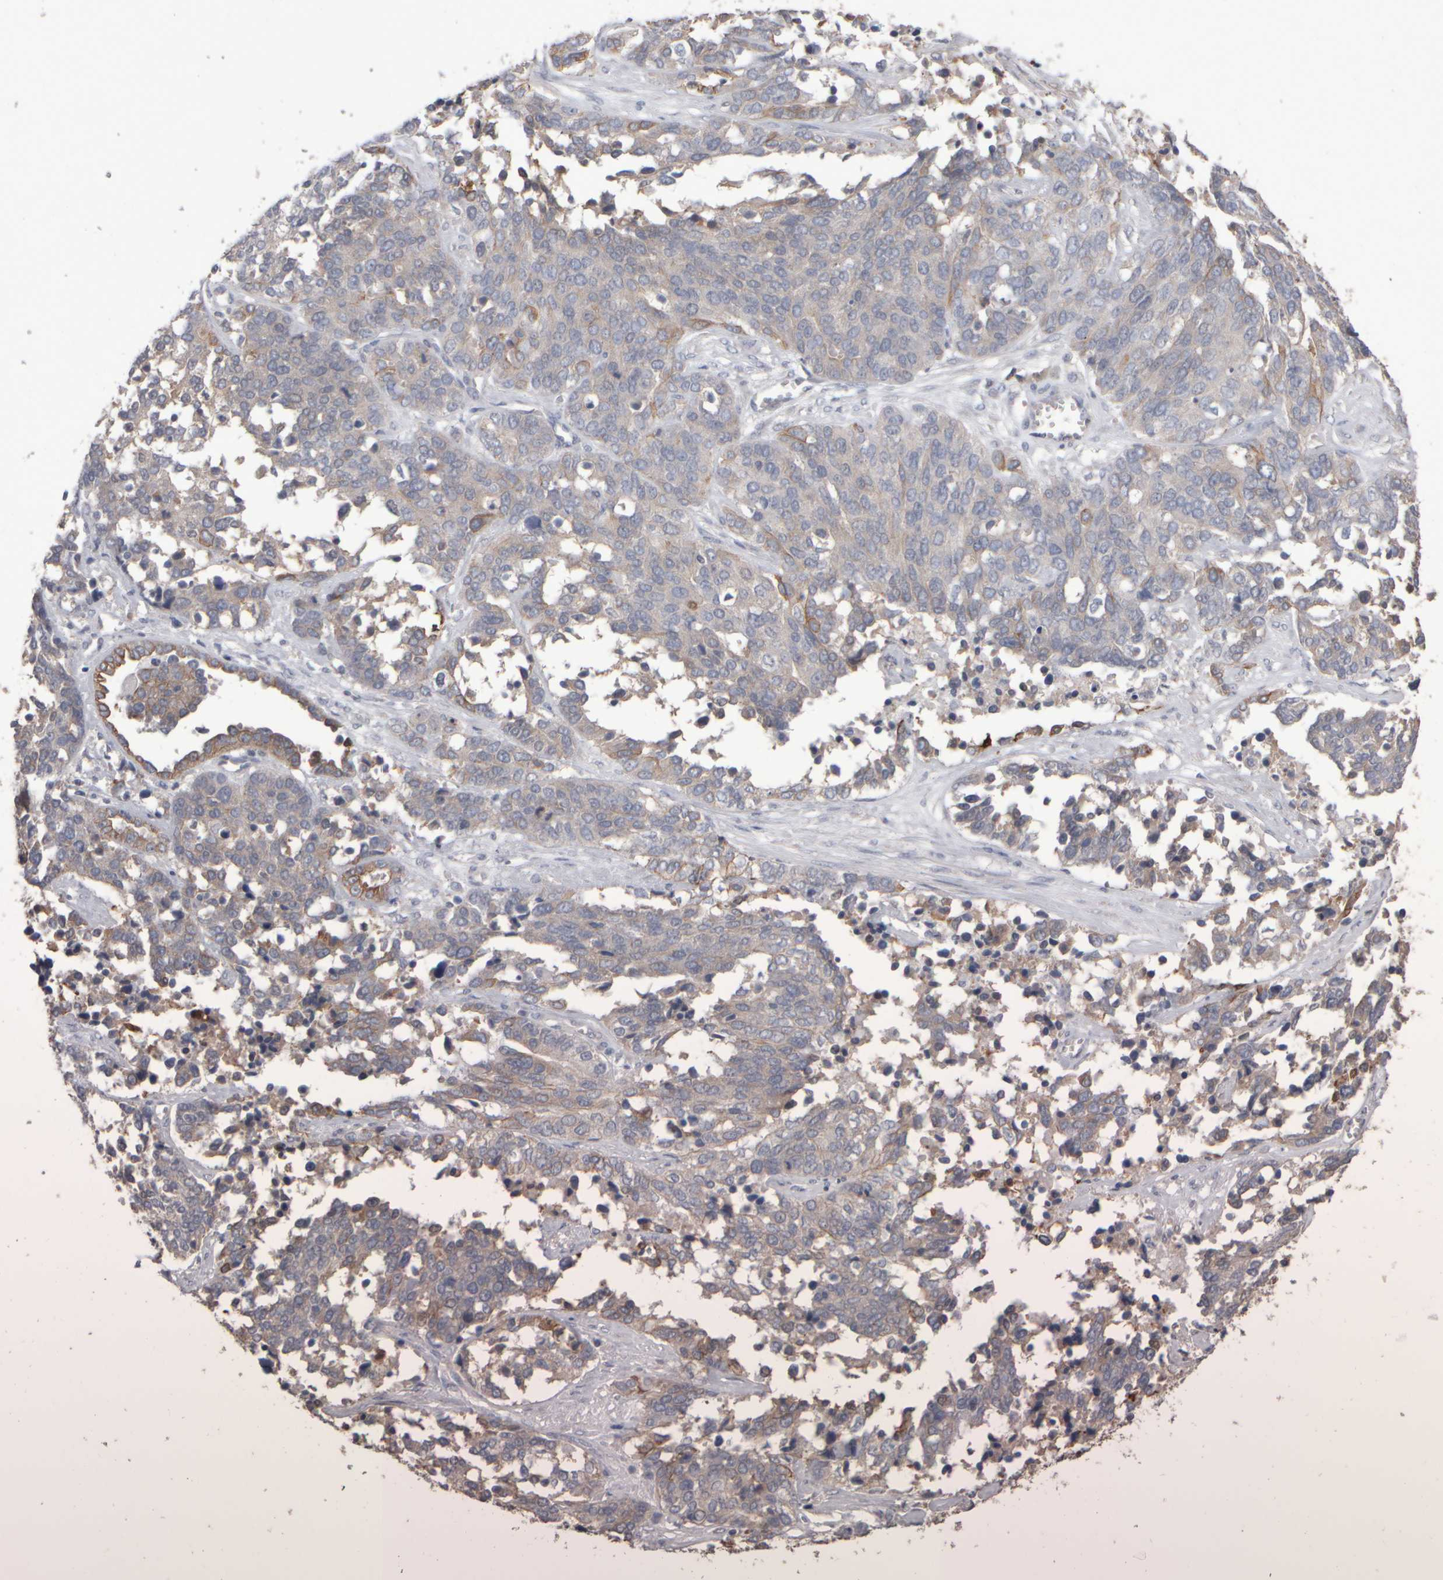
{"staining": {"intensity": "weak", "quantity": "<25%", "location": "cytoplasmic/membranous"}, "tissue": "ovarian cancer", "cell_type": "Tumor cells", "image_type": "cancer", "snomed": [{"axis": "morphology", "description": "Cystadenocarcinoma, serous, NOS"}, {"axis": "topography", "description": "Ovary"}], "caption": "The IHC image has no significant staining in tumor cells of ovarian cancer tissue. The staining is performed using DAB (3,3'-diaminobenzidine) brown chromogen with nuclei counter-stained in using hematoxylin.", "gene": "EPHX2", "patient": {"sex": "female", "age": 44}}